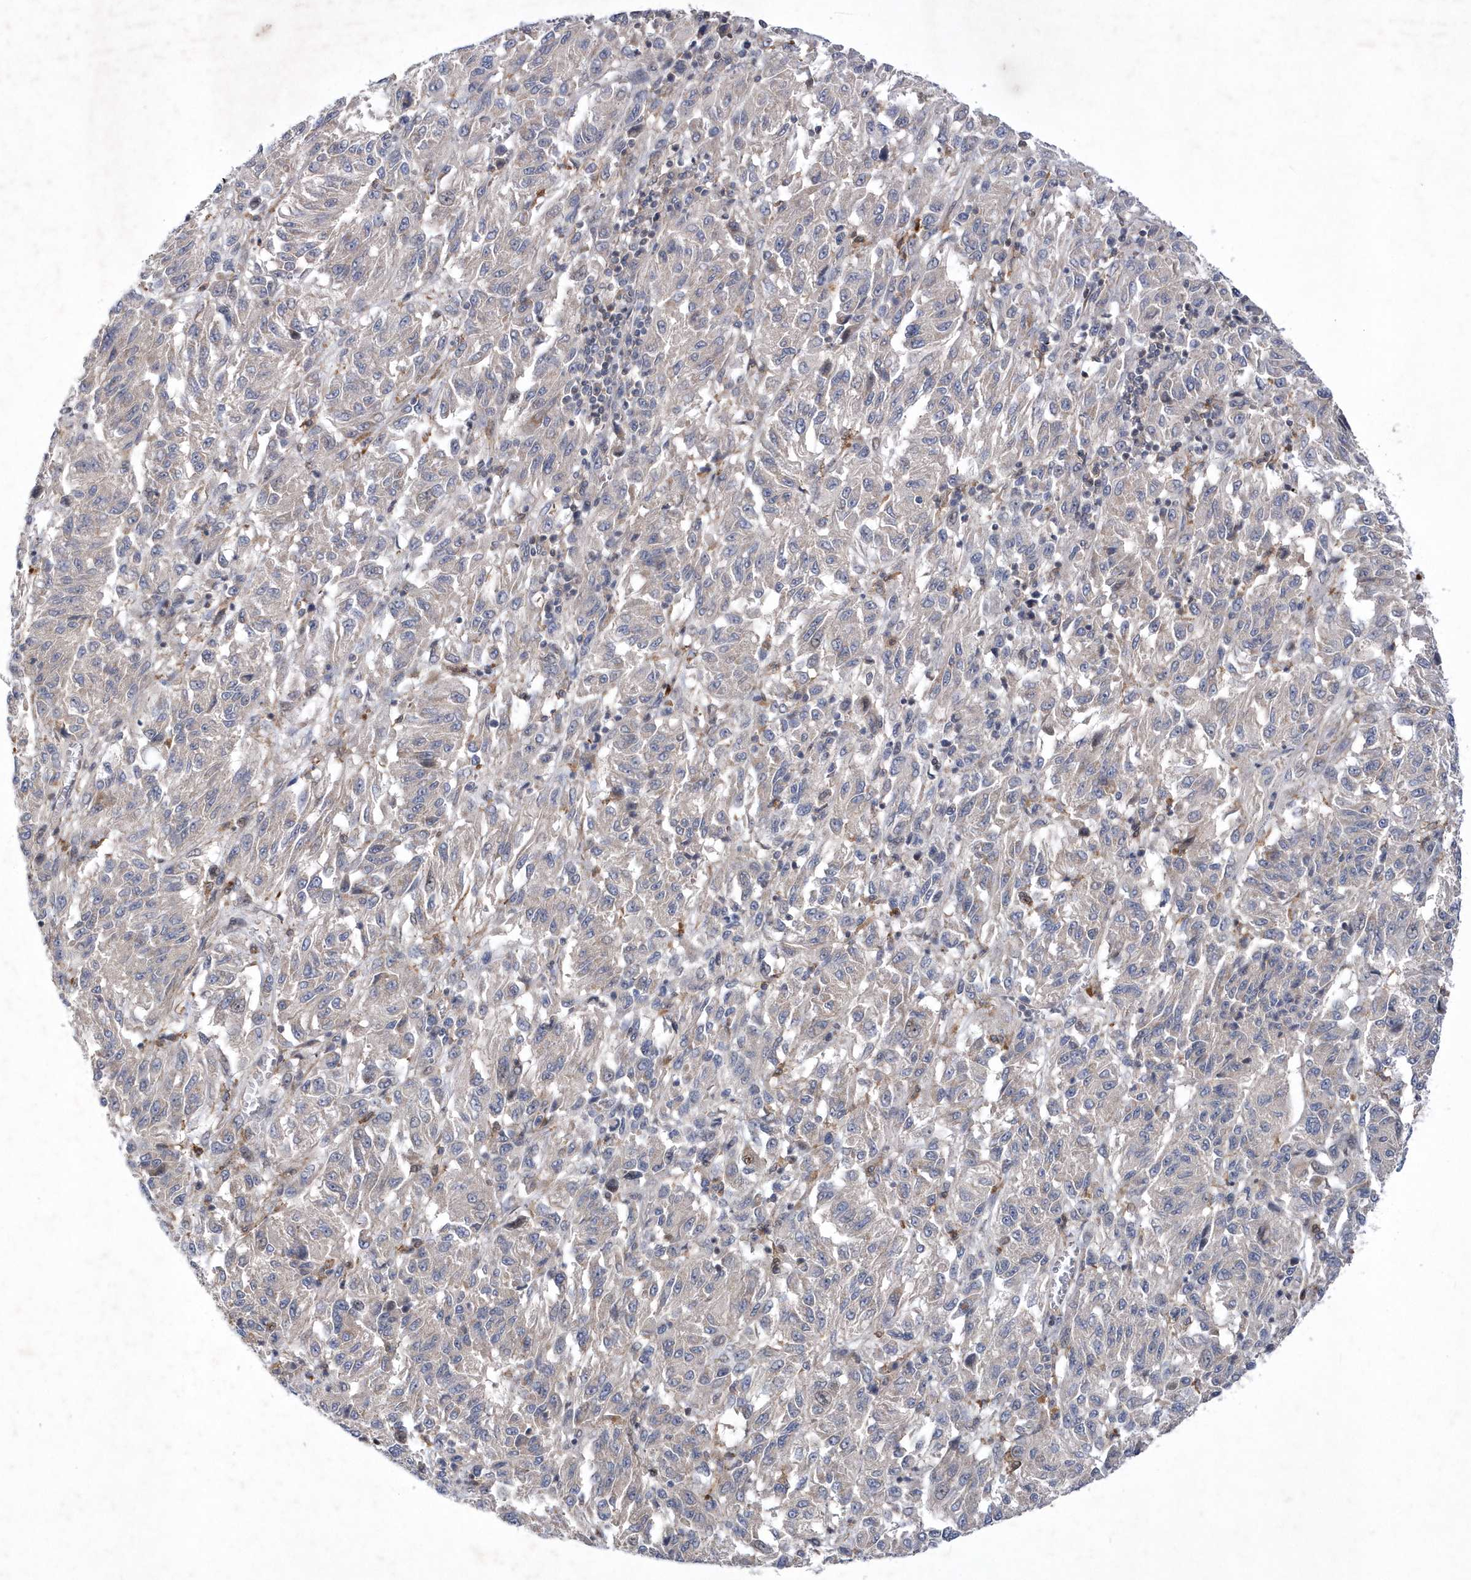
{"staining": {"intensity": "negative", "quantity": "none", "location": "none"}, "tissue": "melanoma", "cell_type": "Tumor cells", "image_type": "cancer", "snomed": [{"axis": "morphology", "description": "Malignant melanoma, Metastatic site"}, {"axis": "topography", "description": "Lung"}], "caption": "Immunohistochemistry (IHC) histopathology image of melanoma stained for a protein (brown), which exhibits no positivity in tumor cells.", "gene": "LONRF2", "patient": {"sex": "male", "age": 64}}